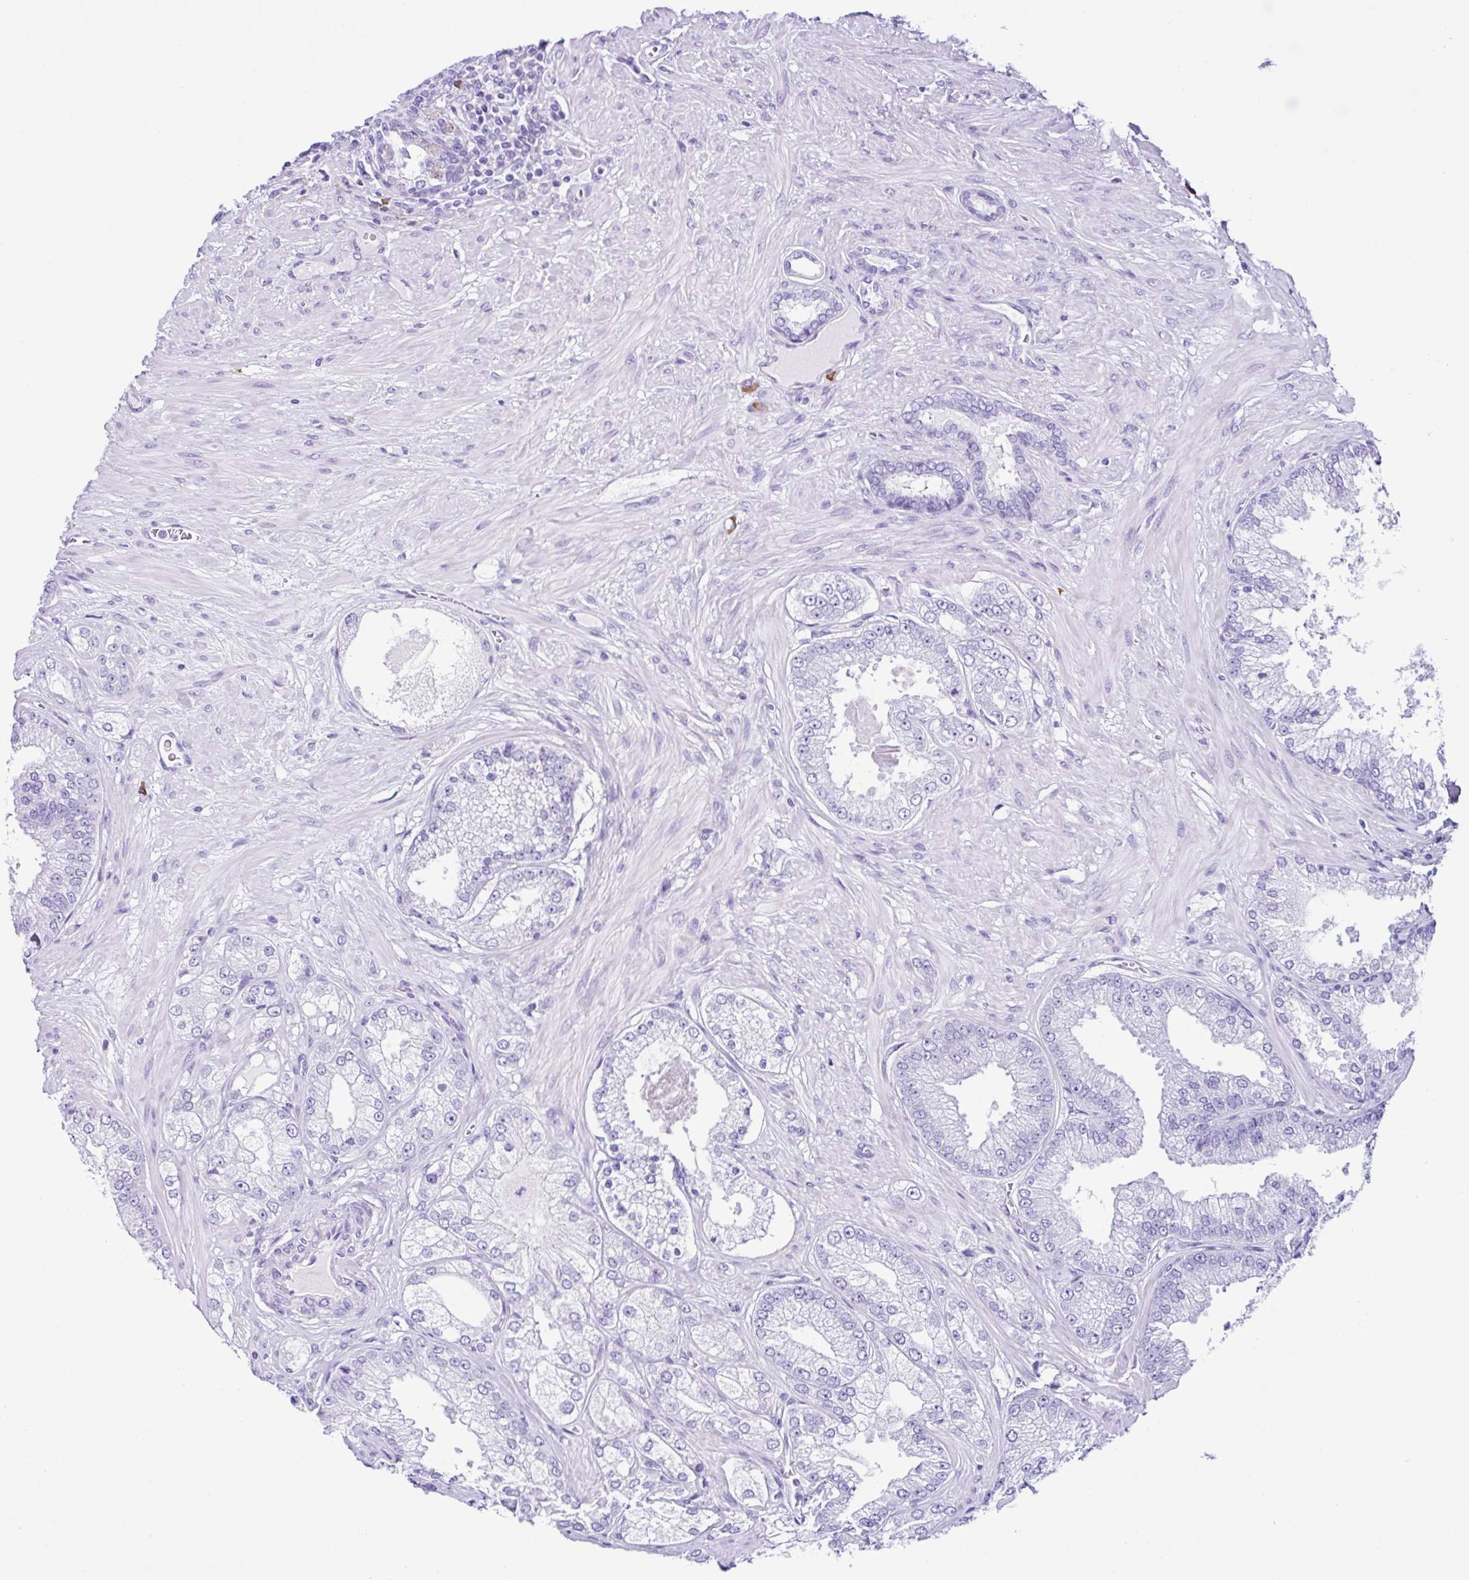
{"staining": {"intensity": "negative", "quantity": "none", "location": "none"}, "tissue": "prostate cancer", "cell_type": "Tumor cells", "image_type": "cancer", "snomed": [{"axis": "morphology", "description": "Normal tissue, NOS"}, {"axis": "morphology", "description": "Adenocarcinoma, High grade"}, {"axis": "topography", "description": "Prostate"}, {"axis": "topography", "description": "Peripheral nerve tissue"}], "caption": "The image shows no significant staining in tumor cells of prostate cancer (high-grade adenocarcinoma).", "gene": "PIGF", "patient": {"sex": "male", "age": 68}}